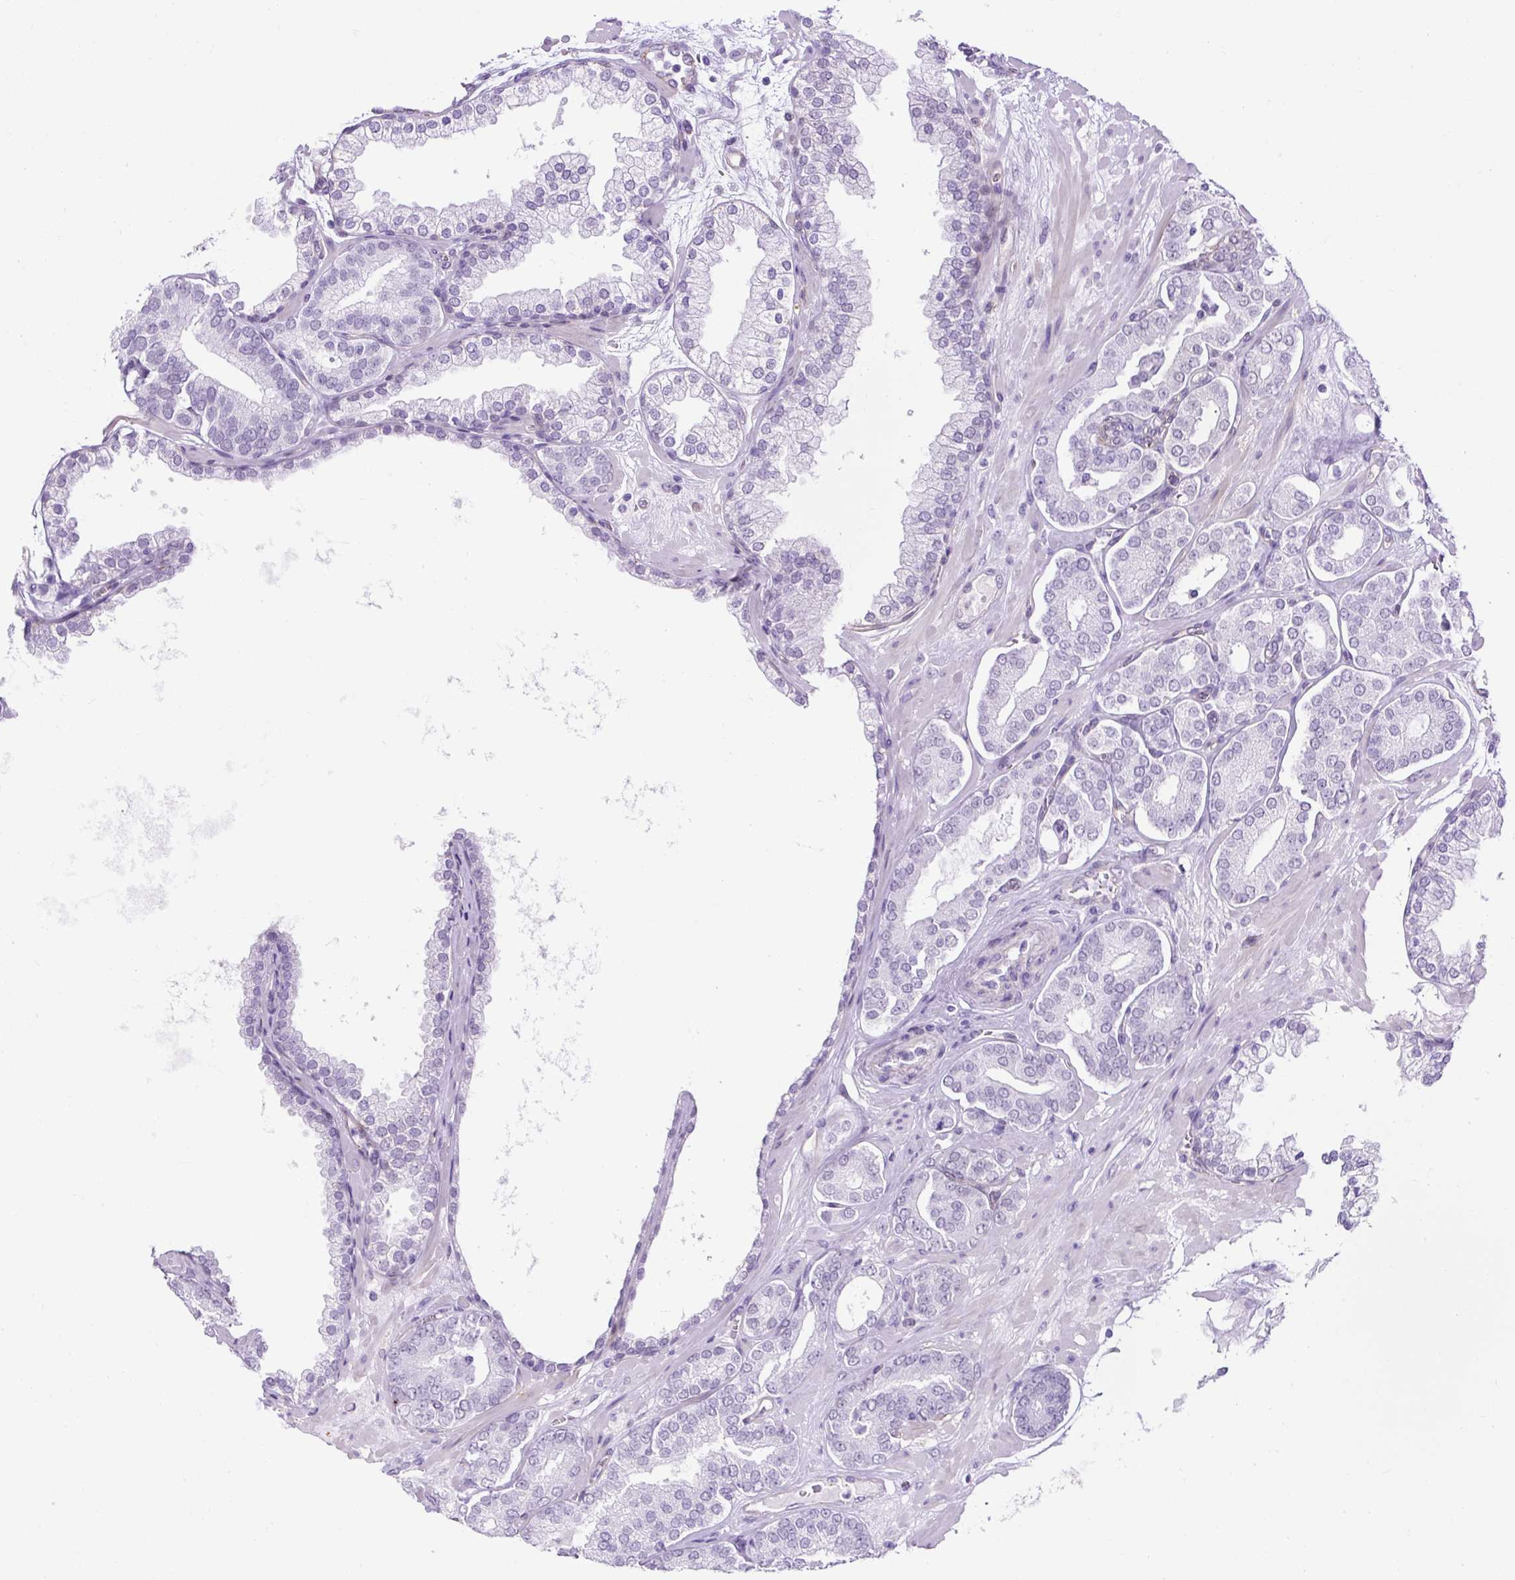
{"staining": {"intensity": "negative", "quantity": "none", "location": "none"}, "tissue": "prostate cancer", "cell_type": "Tumor cells", "image_type": "cancer", "snomed": [{"axis": "morphology", "description": "Adenocarcinoma, High grade"}, {"axis": "topography", "description": "Prostate"}], "caption": "High magnification brightfield microscopy of prostate high-grade adenocarcinoma stained with DAB (3,3'-diaminobenzidine) (brown) and counterstained with hematoxylin (blue): tumor cells show no significant staining.", "gene": "KRT12", "patient": {"sex": "male", "age": 66}}